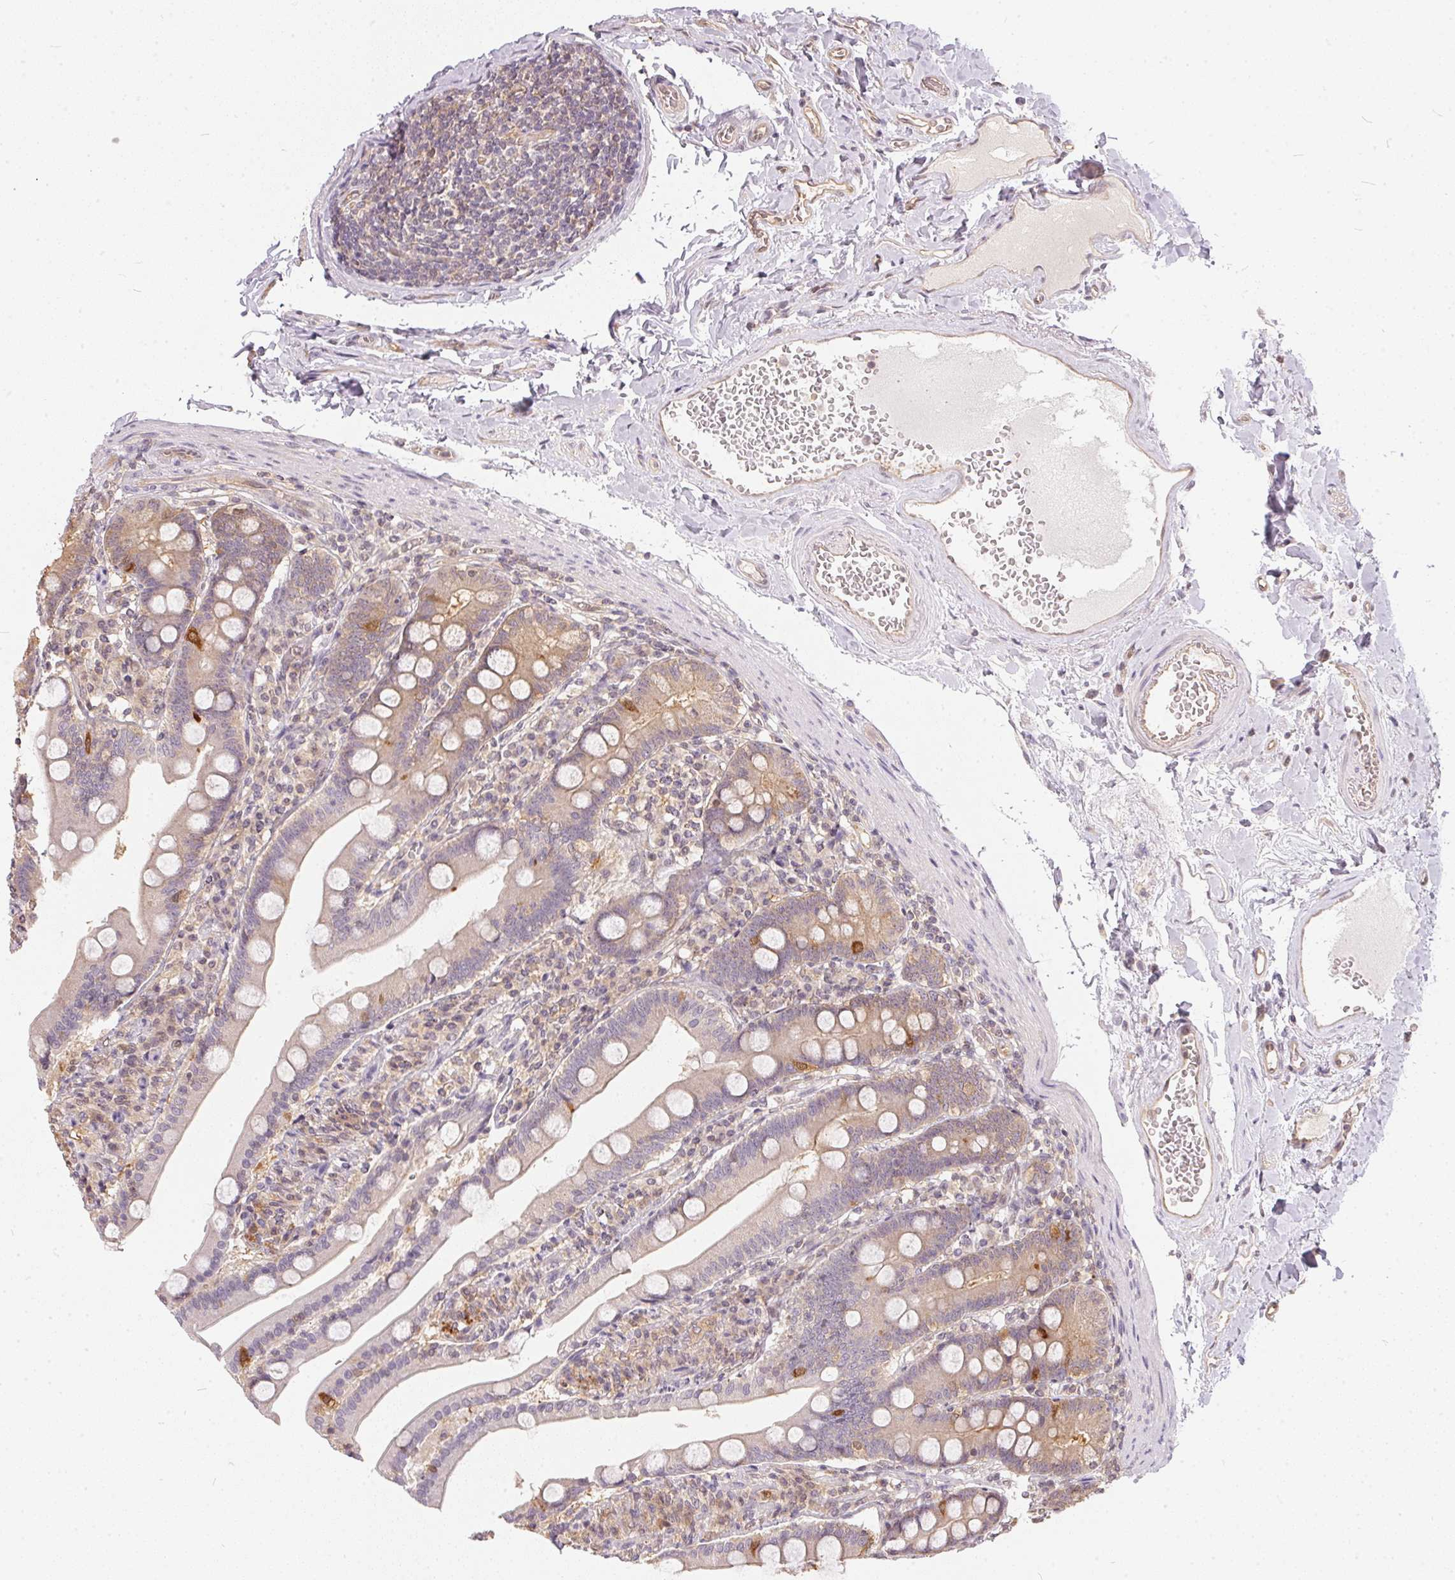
{"staining": {"intensity": "moderate", "quantity": "<25%", "location": "cytoplasmic/membranous"}, "tissue": "duodenum", "cell_type": "Glandular cells", "image_type": "normal", "snomed": [{"axis": "morphology", "description": "Normal tissue, NOS"}, {"axis": "topography", "description": "Duodenum"}], "caption": "Protein staining of normal duodenum demonstrates moderate cytoplasmic/membranous positivity in approximately <25% of glandular cells. (brown staining indicates protein expression, while blue staining denotes nuclei).", "gene": "BLMH", "patient": {"sex": "female", "age": 67}}